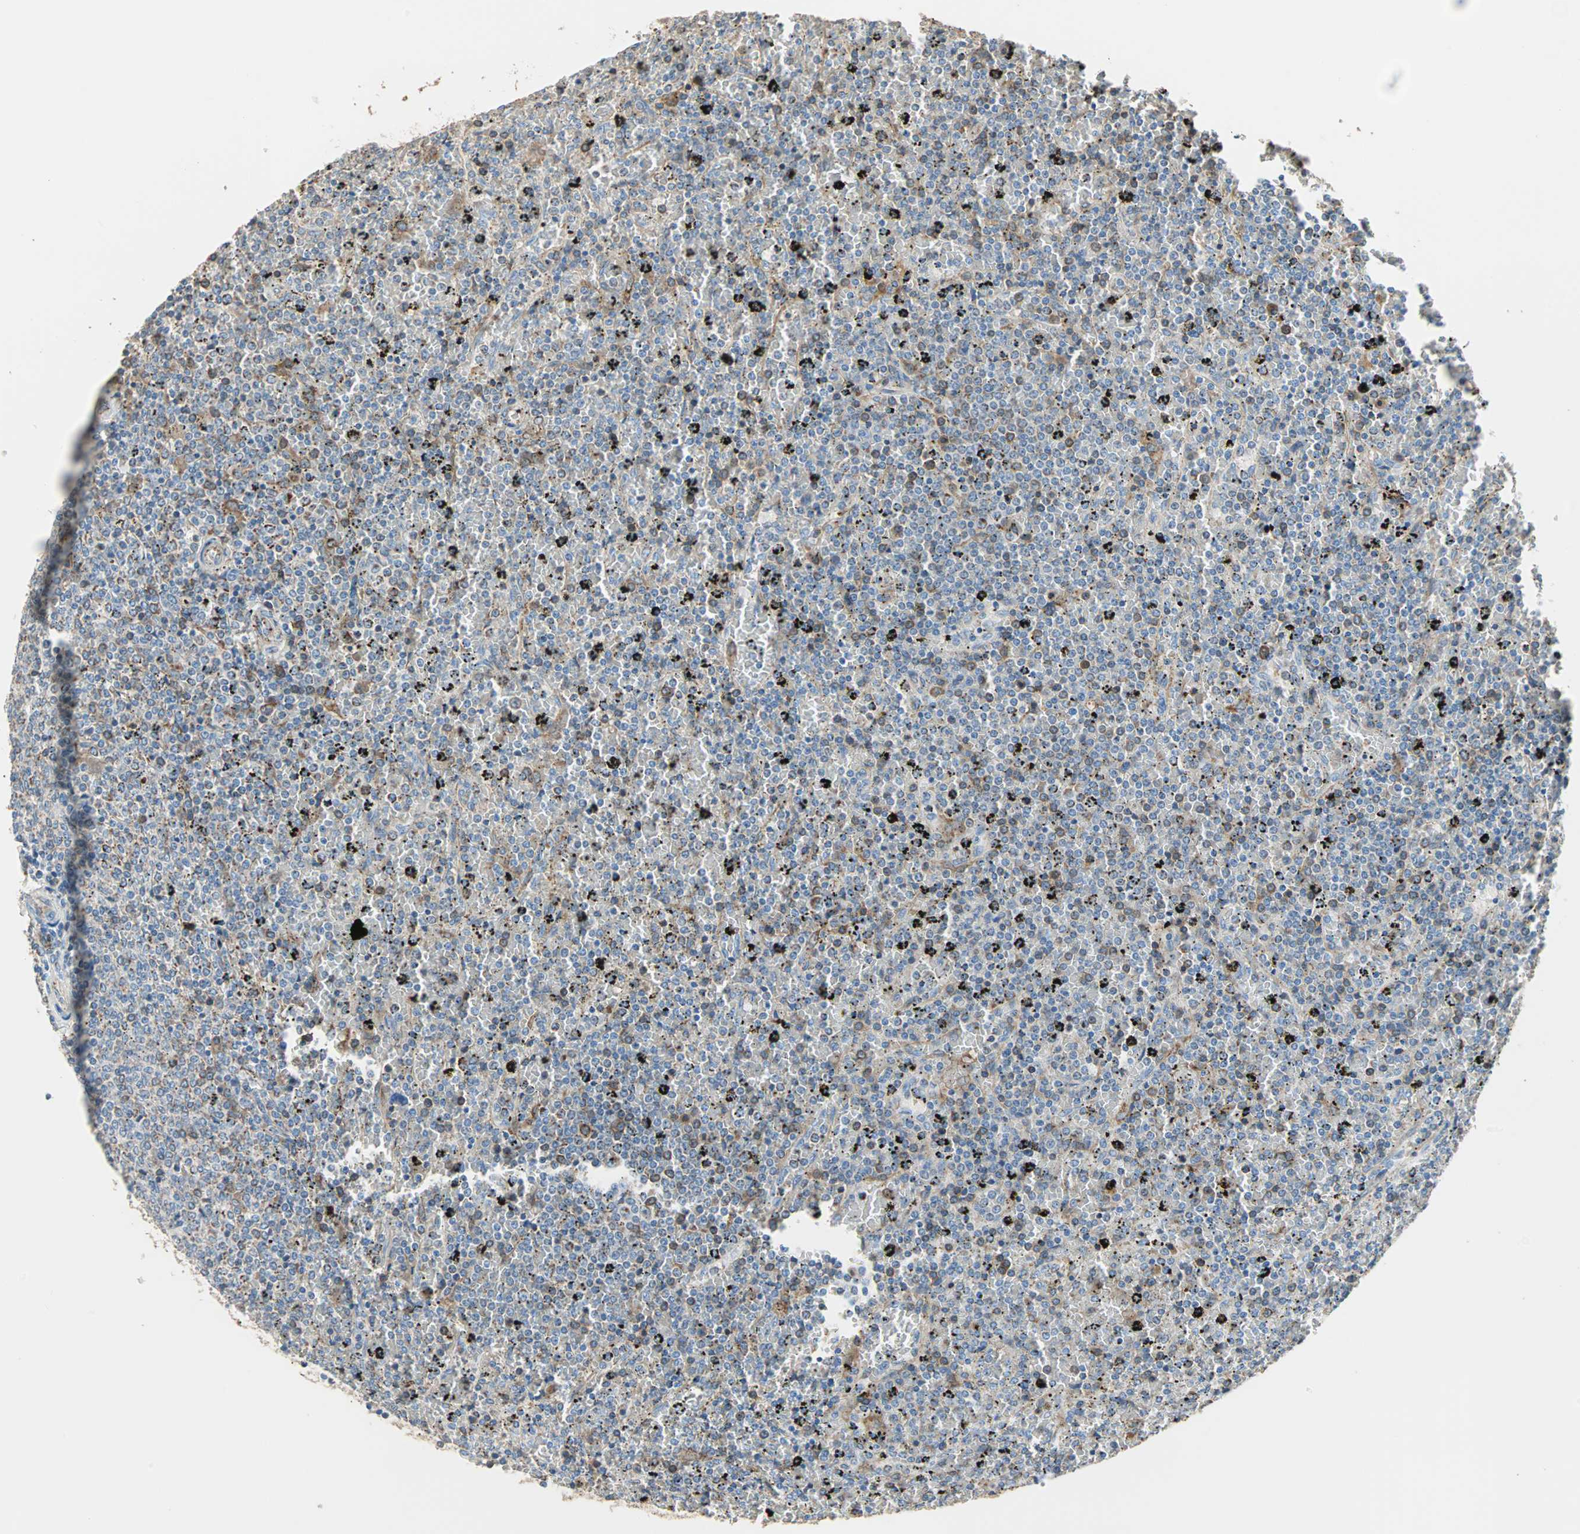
{"staining": {"intensity": "strong", "quantity": "<25%", "location": "cytoplasmic/membranous"}, "tissue": "lymphoma", "cell_type": "Tumor cells", "image_type": "cancer", "snomed": [{"axis": "morphology", "description": "Malignant lymphoma, non-Hodgkin's type, Low grade"}, {"axis": "topography", "description": "Spleen"}], "caption": "Brown immunohistochemical staining in human lymphoma demonstrates strong cytoplasmic/membranous staining in approximately <25% of tumor cells.", "gene": "TST", "patient": {"sex": "female", "age": 77}}